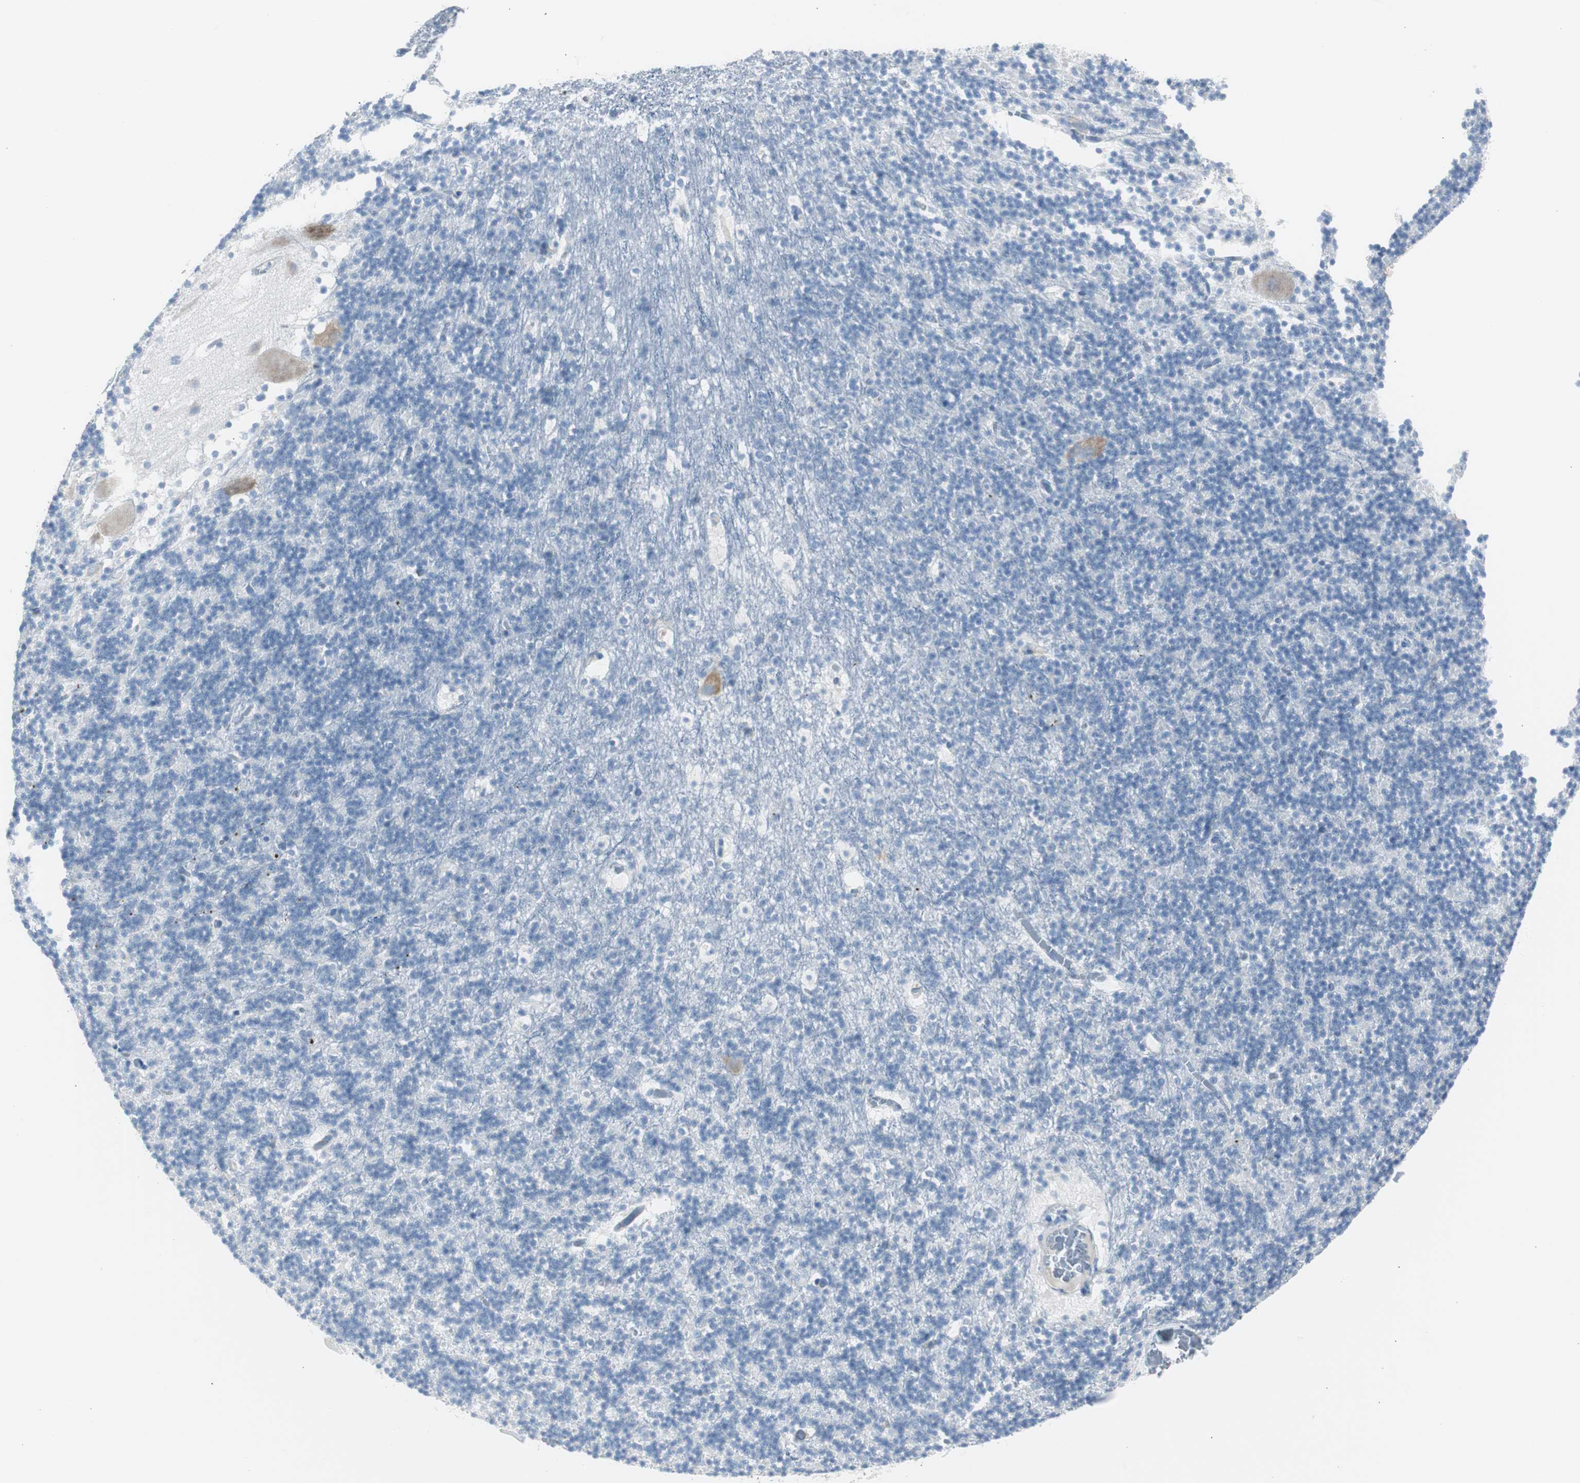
{"staining": {"intensity": "negative", "quantity": "none", "location": "none"}, "tissue": "cerebellum", "cell_type": "Cells in granular layer", "image_type": "normal", "snomed": [{"axis": "morphology", "description": "Normal tissue, NOS"}, {"axis": "topography", "description": "Cerebellum"}], "caption": "Cerebellum stained for a protein using immunohistochemistry shows no staining cells in granular layer.", "gene": "RPS12", "patient": {"sex": "male", "age": 45}}